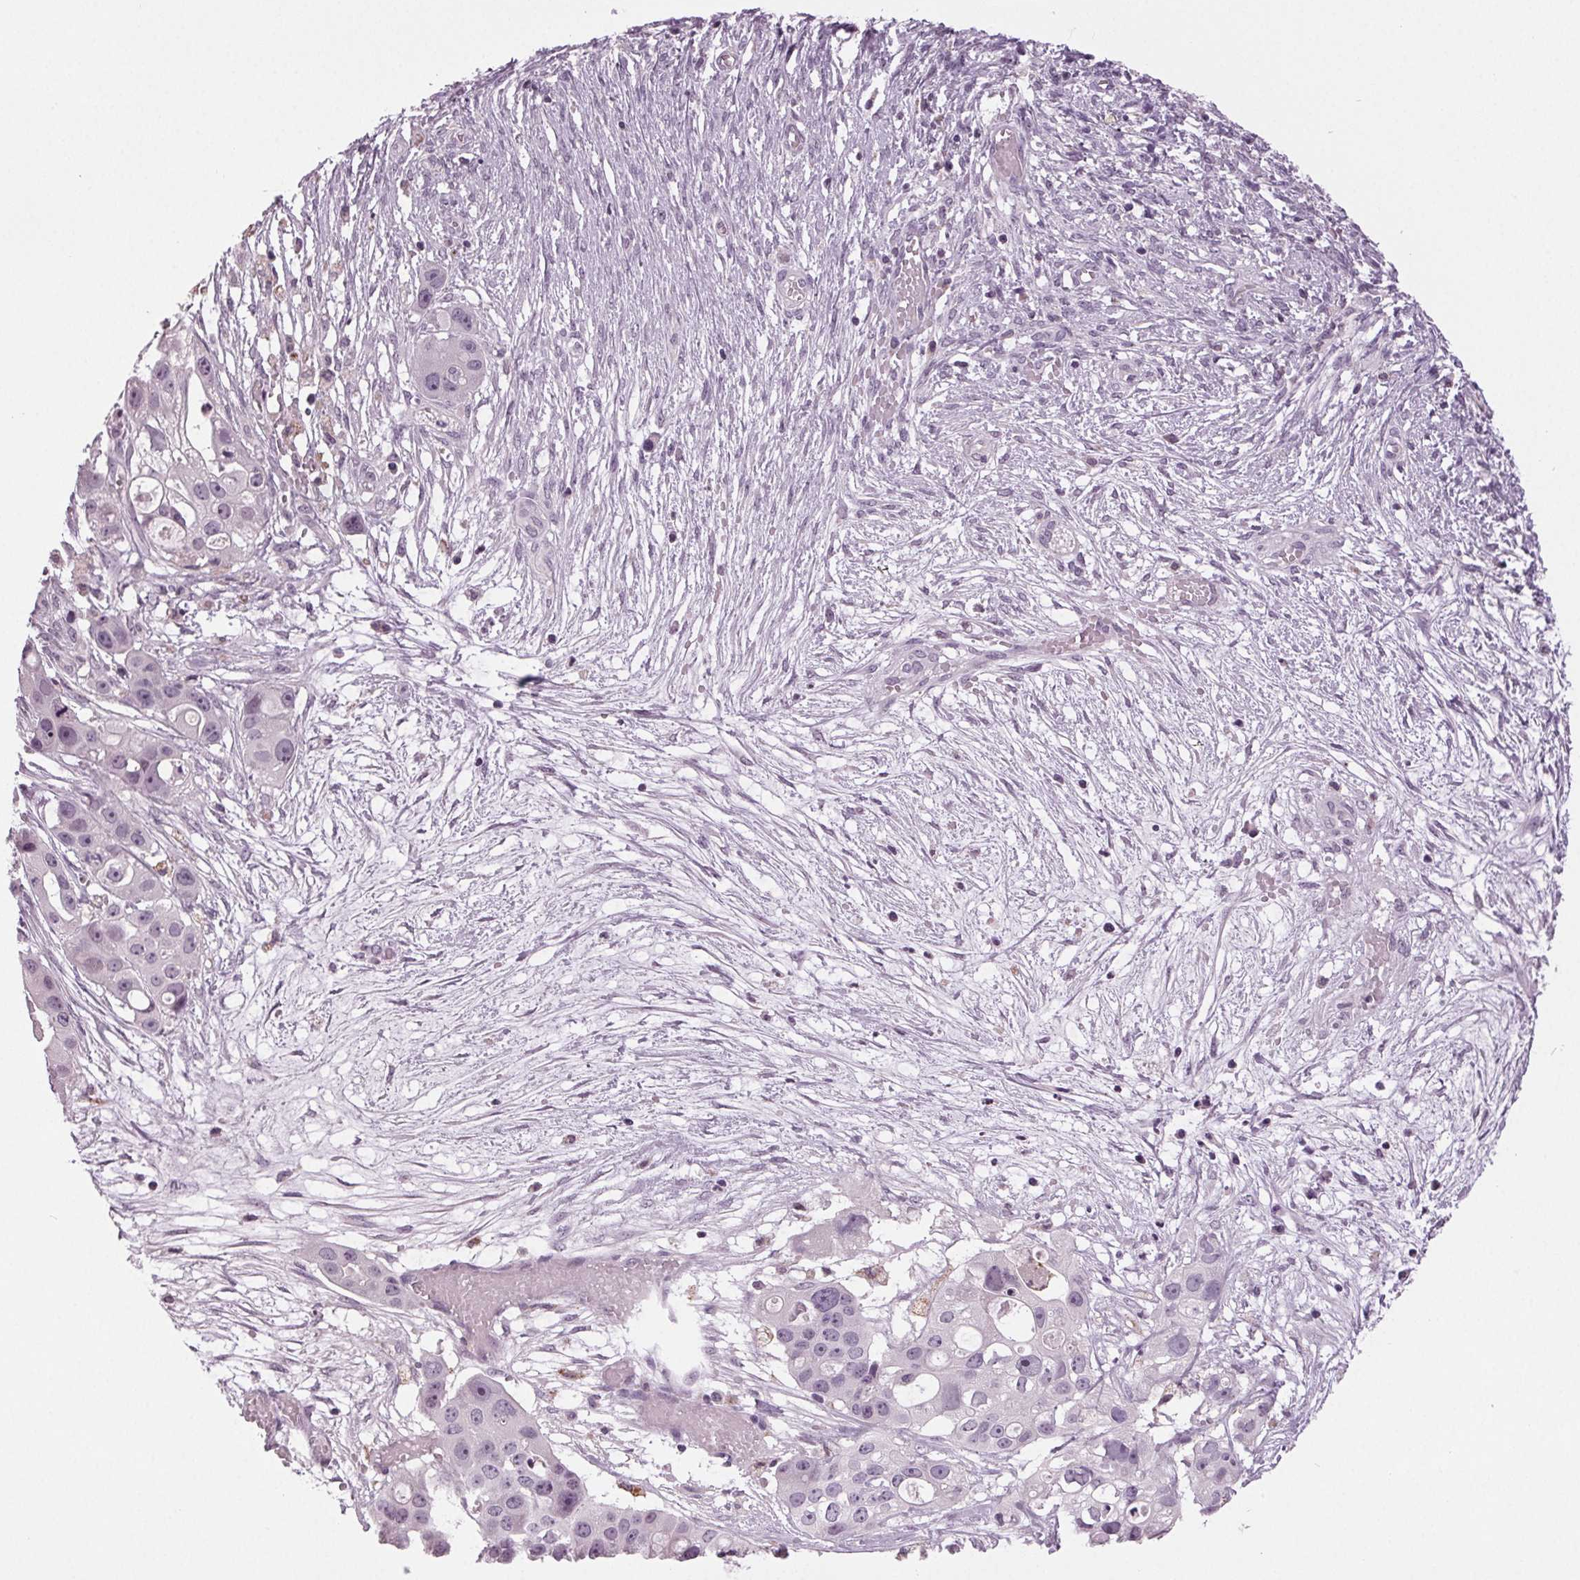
{"staining": {"intensity": "negative", "quantity": "none", "location": "none"}, "tissue": "ovarian cancer", "cell_type": "Tumor cells", "image_type": "cancer", "snomed": [{"axis": "morphology", "description": "Cystadenocarcinoma, serous, NOS"}, {"axis": "topography", "description": "Ovary"}], "caption": "Immunohistochemistry (IHC) histopathology image of neoplastic tissue: human ovarian serous cystadenocarcinoma stained with DAB (3,3'-diaminobenzidine) shows no significant protein staining in tumor cells.", "gene": "DNAH12", "patient": {"sex": "female", "age": 56}}